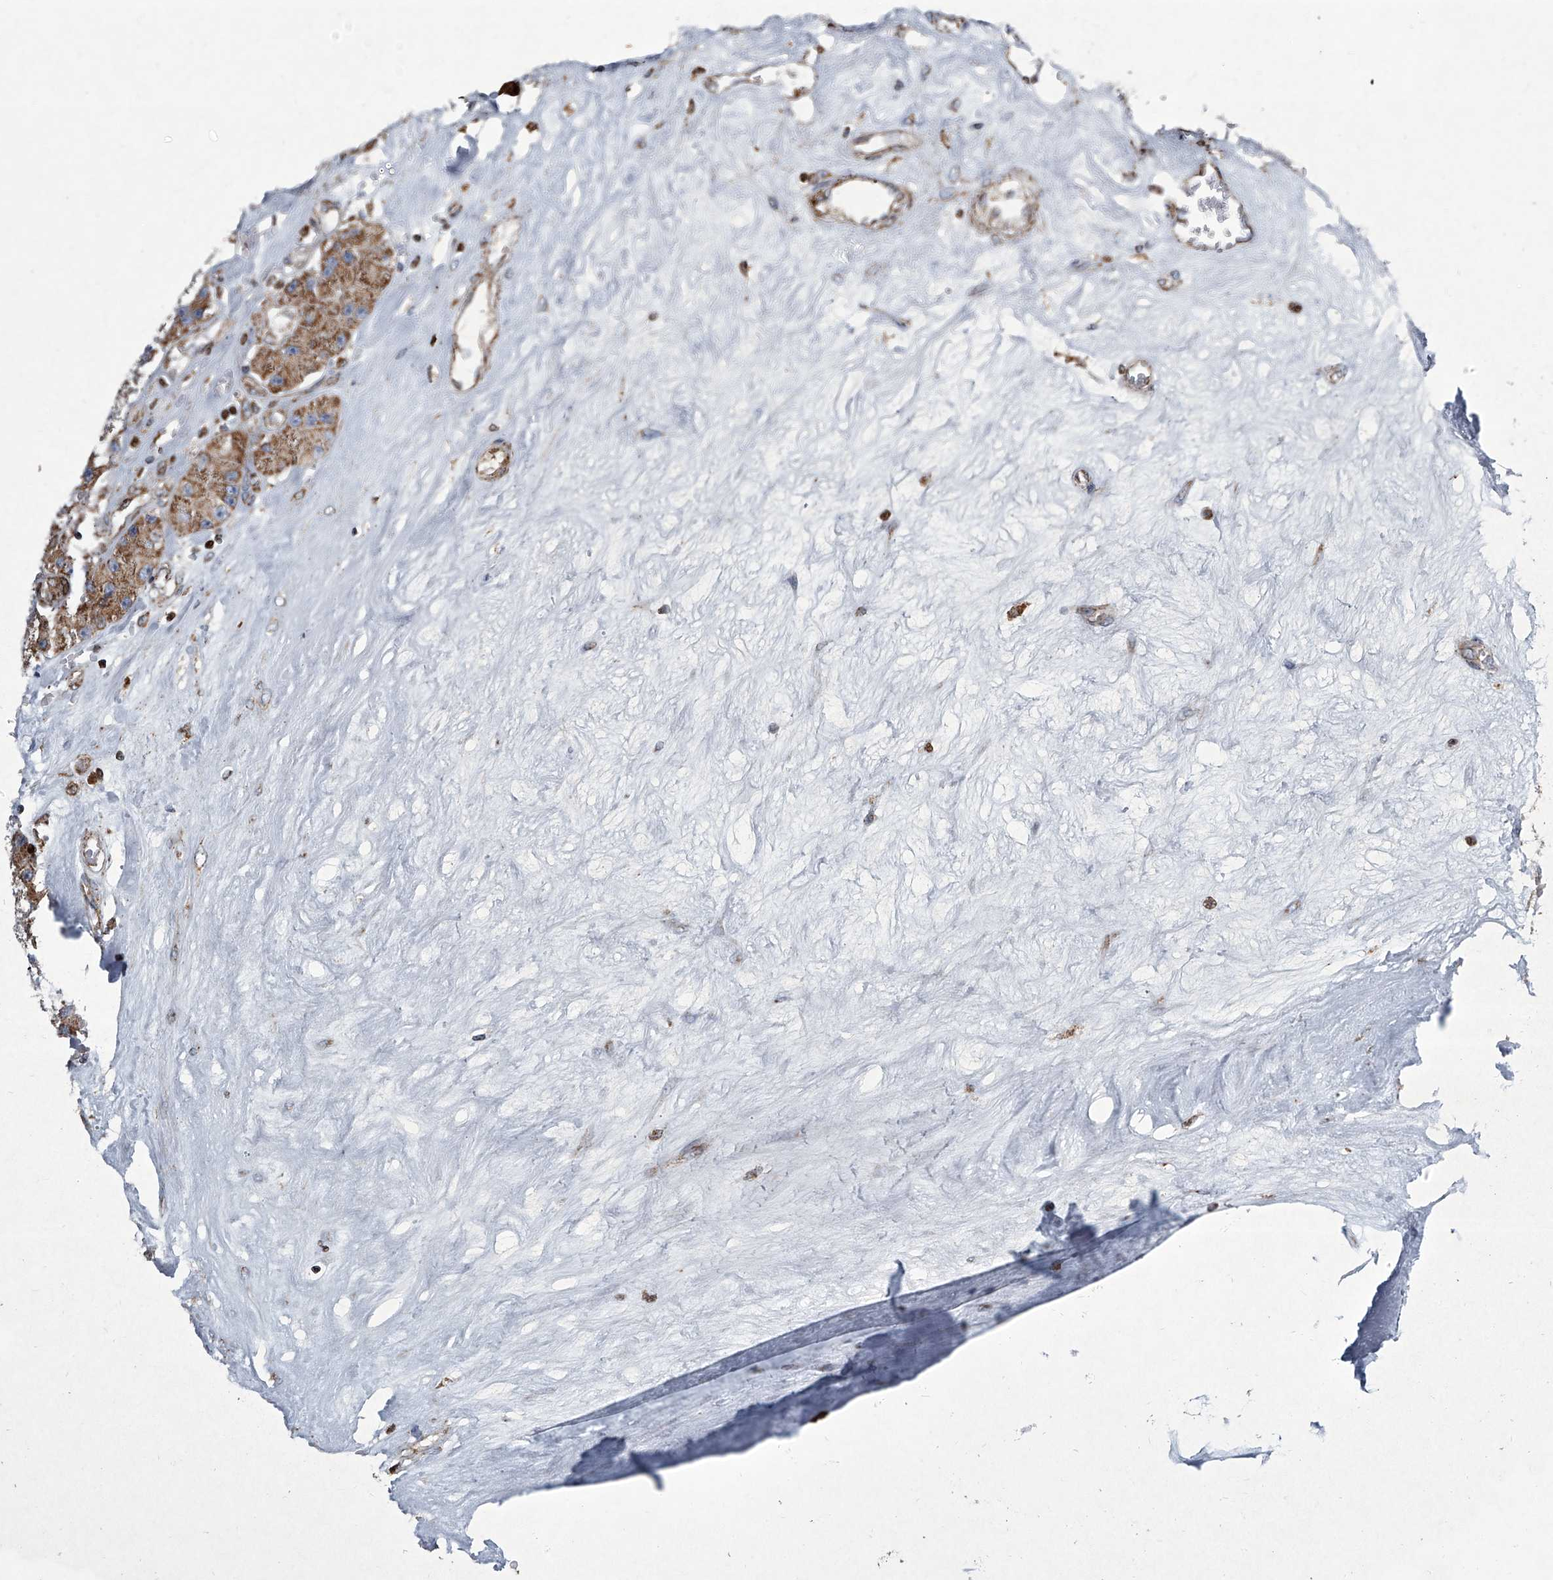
{"staining": {"intensity": "moderate", "quantity": ">75%", "location": "cytoplasmic/membranous"}, "tissue": "carcinoid", "cell_type": "Tumor cells", "image_type": "cancer", "snomed": [{"axis": "morphology", "description": "Carcinoid, malignant, NOS"}, {"axis": "topography", "description": "Pancreas"}], "caption": "This micrograph demonstrates immunohistochemistry (IHC) staining of human malignant carcinoid, with medium moderate cytoplasmic/membranous positivity in approximately >75% of tumor cells.", "gene": "STRADA", "patient": {"sex": "male", "age": 41}}